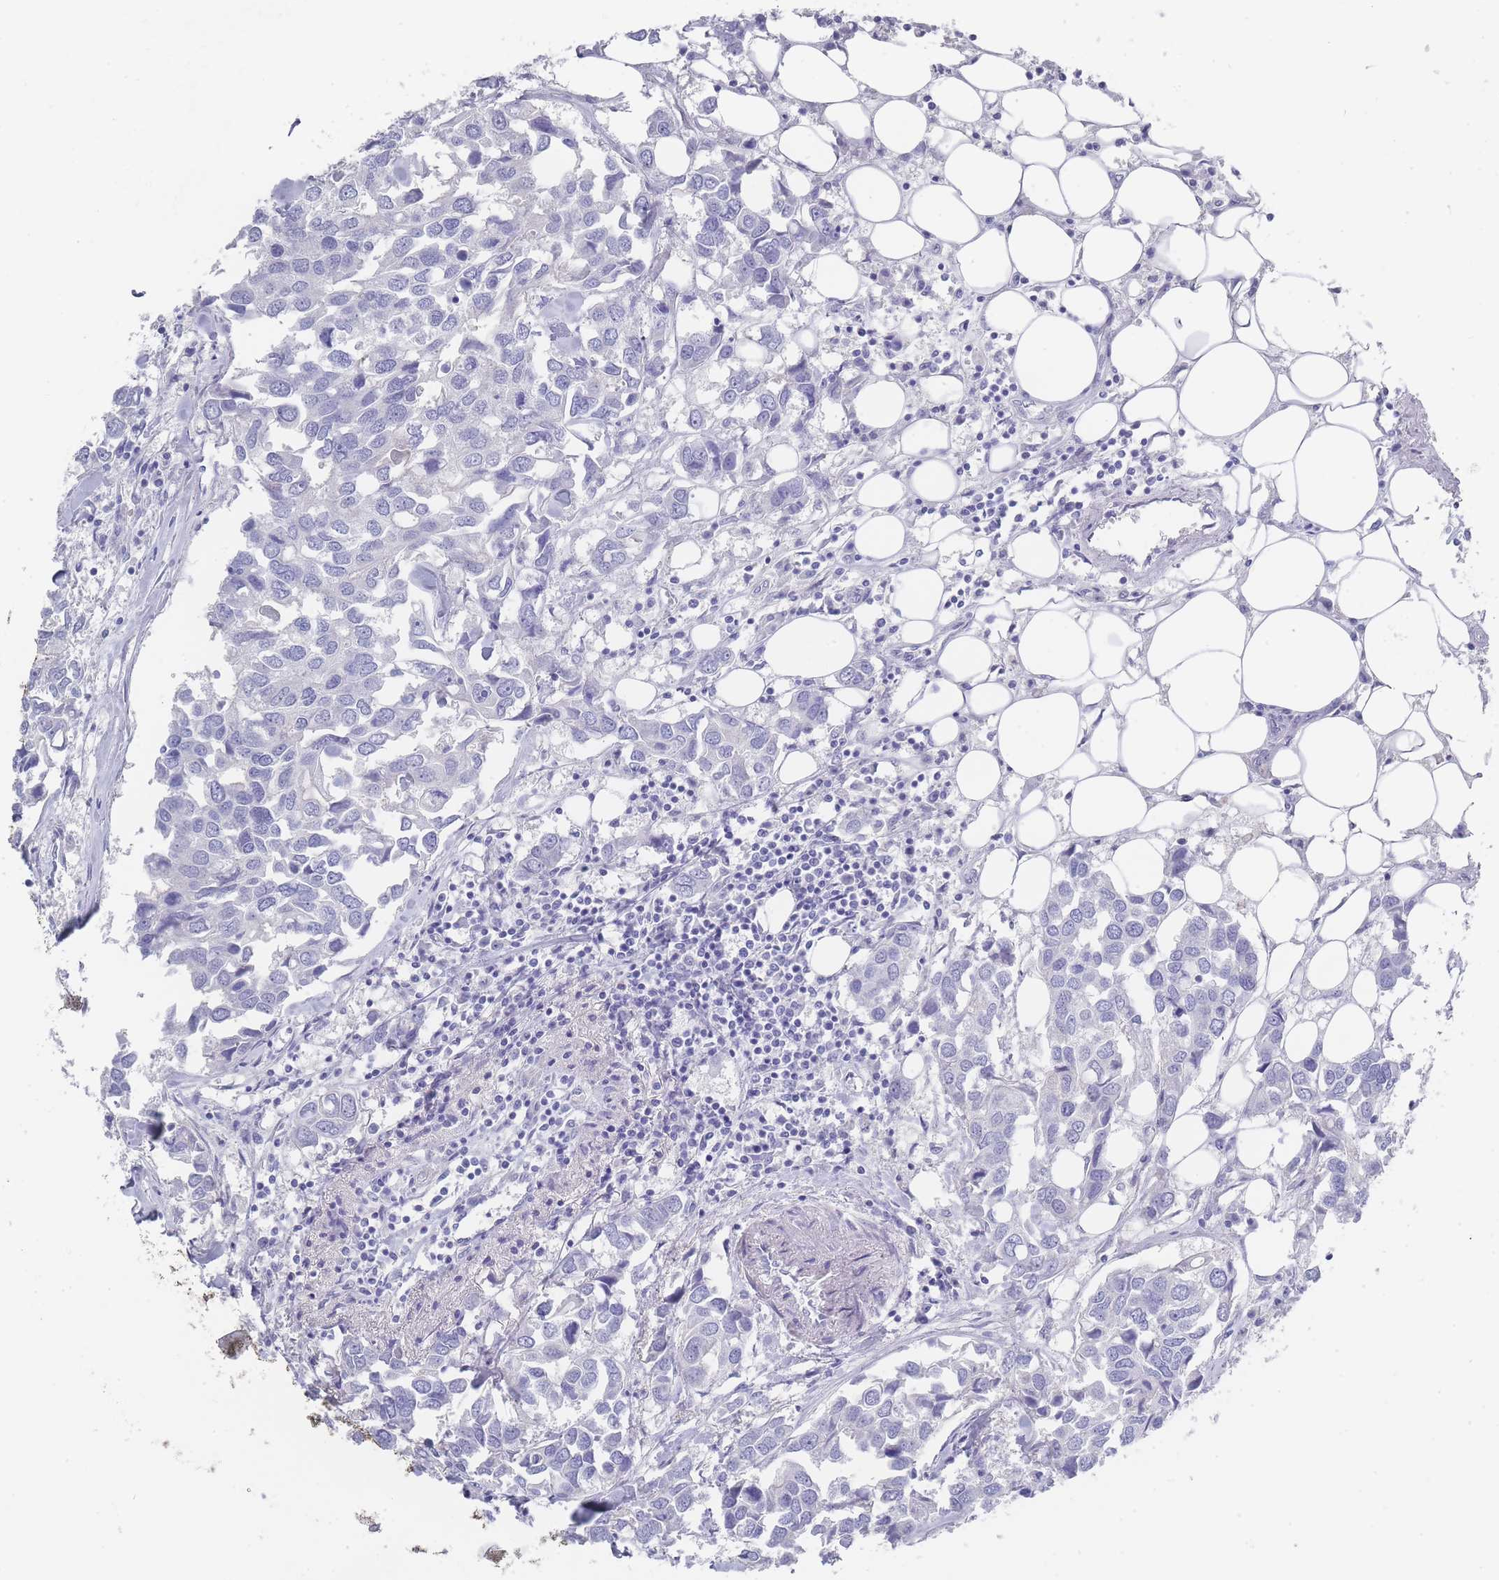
{"staining": {"intensity": "negative", "quantity": "none", "location": "none"}, "tissue": "breast cancer", "cell_type": "Tumor cells", "image_type": "cancer", "snomed": [{"axis": "morphology", "description": "Duct carcinoma"}, {"axis": "topography", "description": "Breast"}], "caption": "Immunohistochemistry (IHC) of invasive ductal carcinoma (breast) exhibits no positivity in tumor cells.", "gene": "RAB2B", "patient": {"sex": "female", "age": 83}}